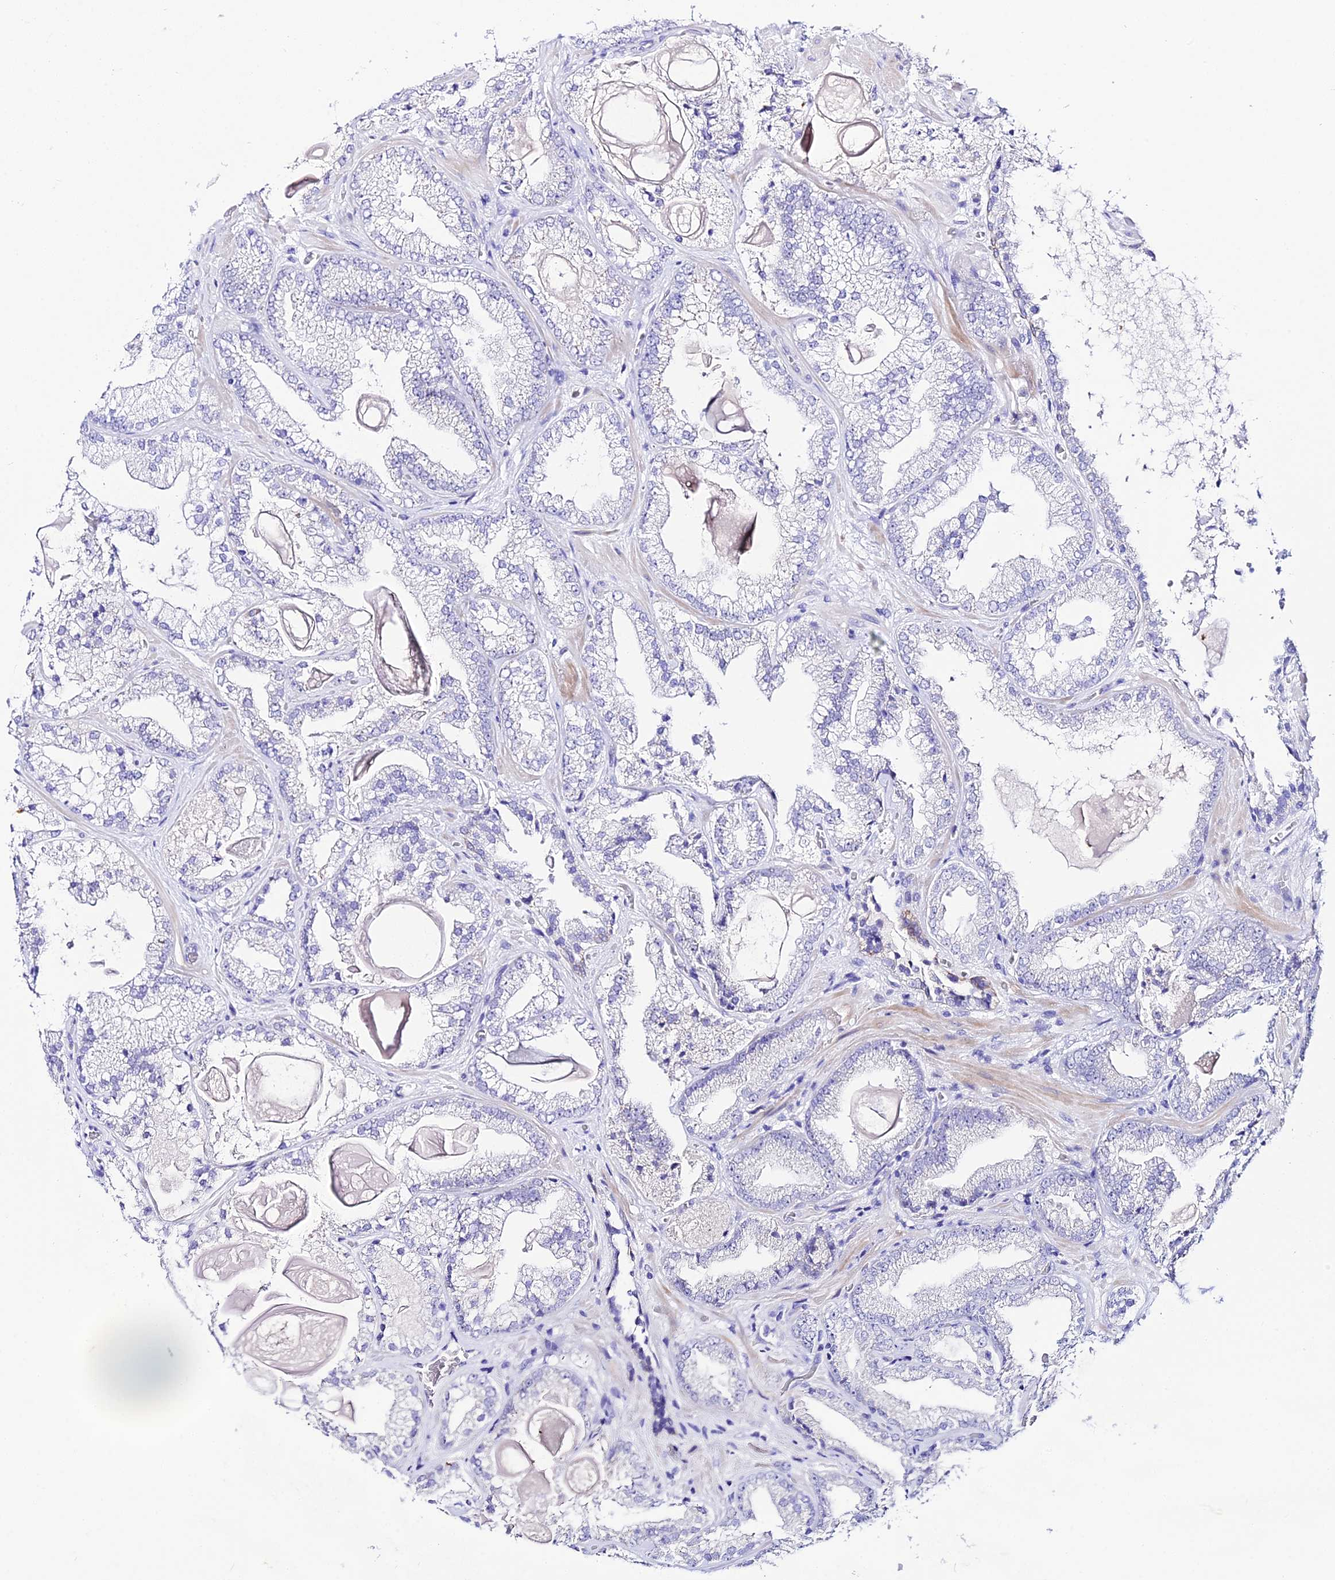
{"staining": {"intensity": "negative", "quantity": "none", "location": "none"}, "tissue": "prostate cancer", "cell_type": "Tumor cells", "image_type": "cancer", "snomed": [{"axis": "morphology", "description": "Adenocarcinoma, Low grade"}, {"axis": "topography", "description": "Prostate"}], "caption": "DAB immunohistochemical staining of prostate cancer (low-grade adenocarcinoma) displays no significant staining in tumor cells. (Immunohistochemistry (ihc), brightfield microscopy, high magnification).", "gene": "DEFB106A", "patient": {"sex": "male", "age": 57}}